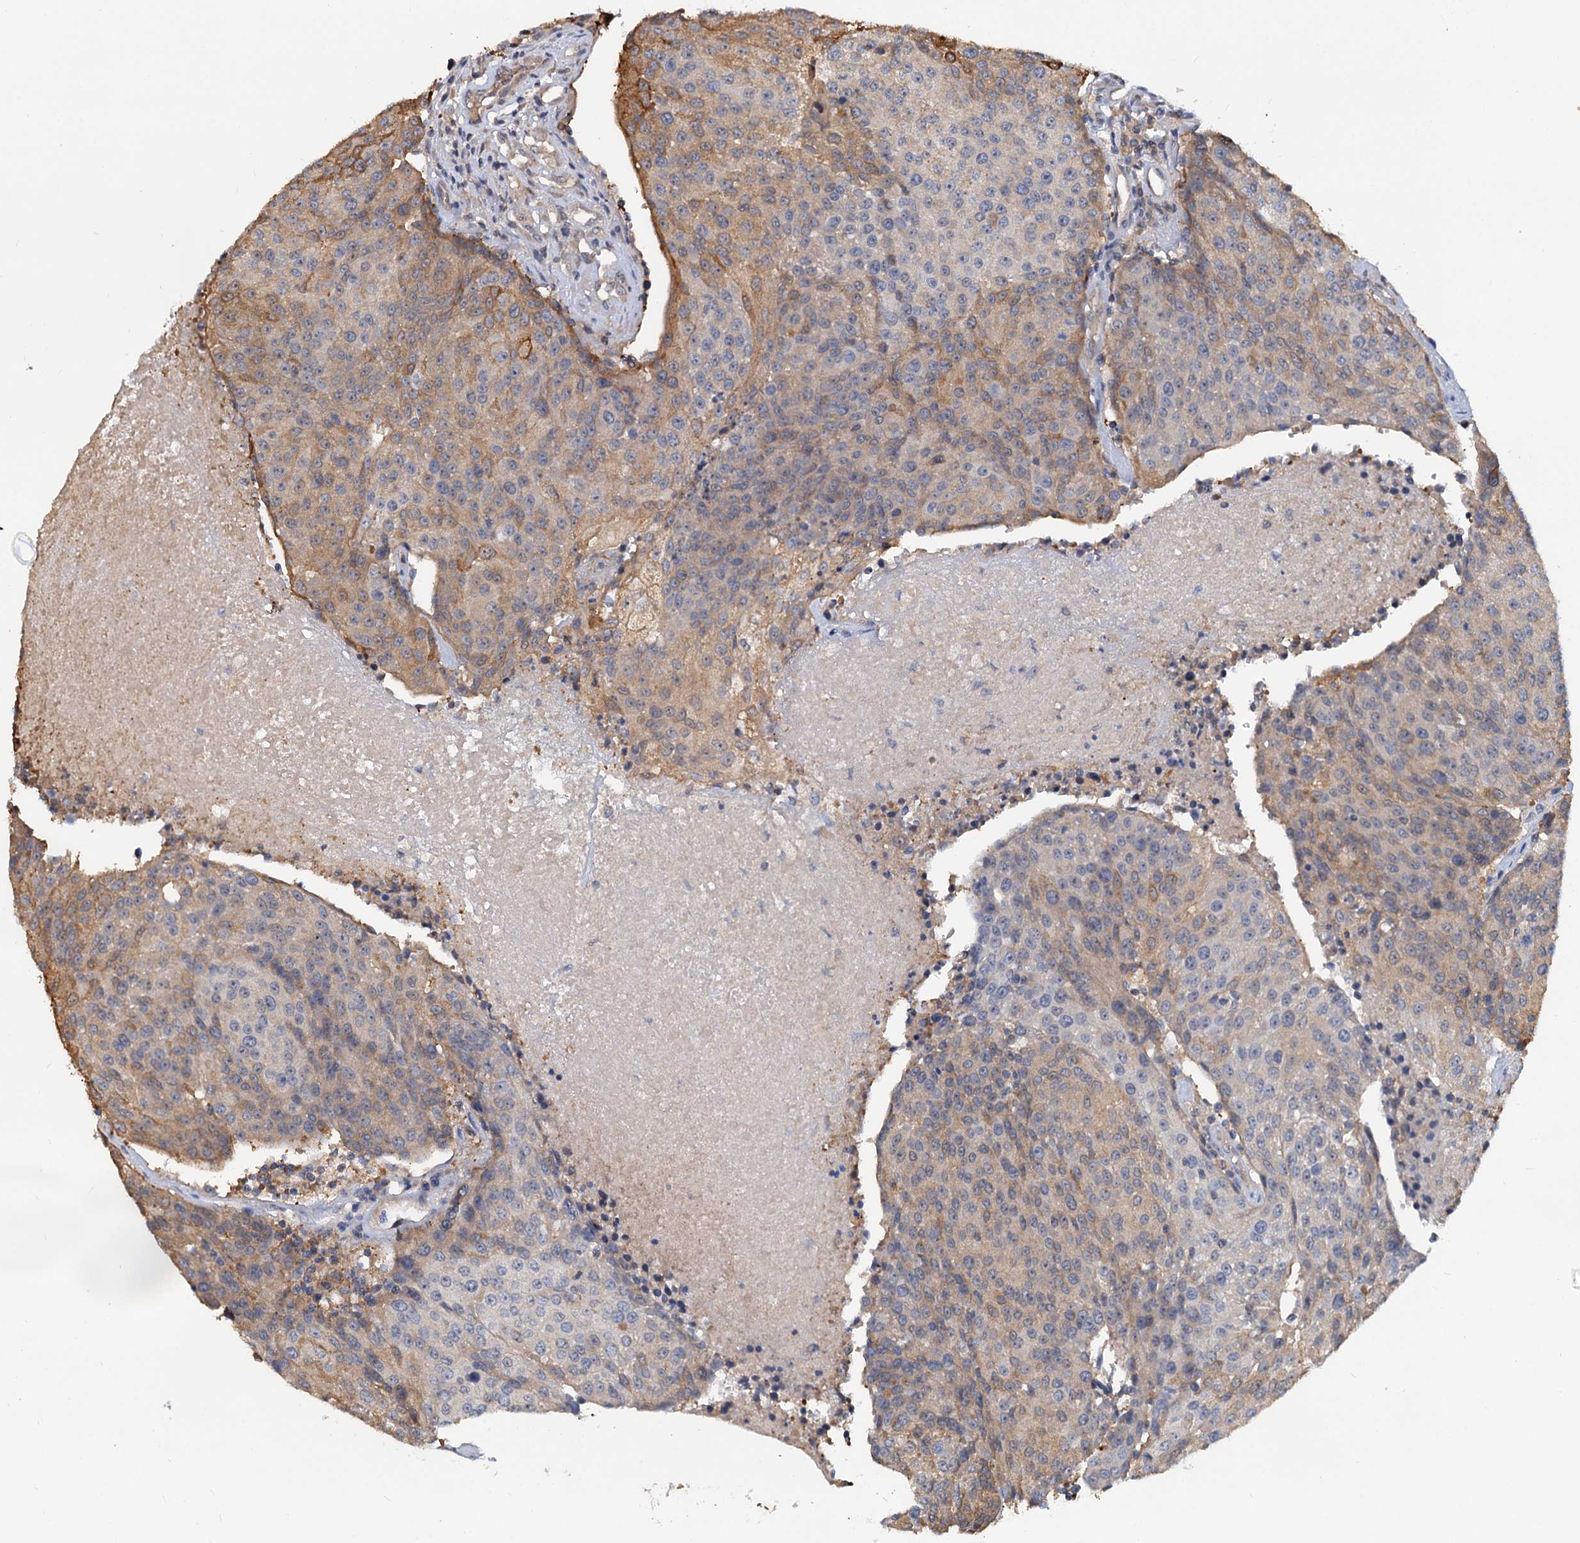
{"staining": {"intensity": "moderate", "quantity": "25%-75%", "location": "cytoplasmic/membranous"}, "tissue": "urothelial cancer", "cell_type": "Tumor cells", "image_type": "cancer", "snomed": [{"axis": "morphology", "description": "Urothelial carcinoma, High grade"}, {"axis": "topography", "description": "Urinary bladder"}], "caption": "A brown stain labels moderate cytoplasmic/membranous positivity of a protein in human high-grade urothelial carcinoma tumor cells.", "gene": "SNX15", "patient": {"sex": "female", "age": 85}}